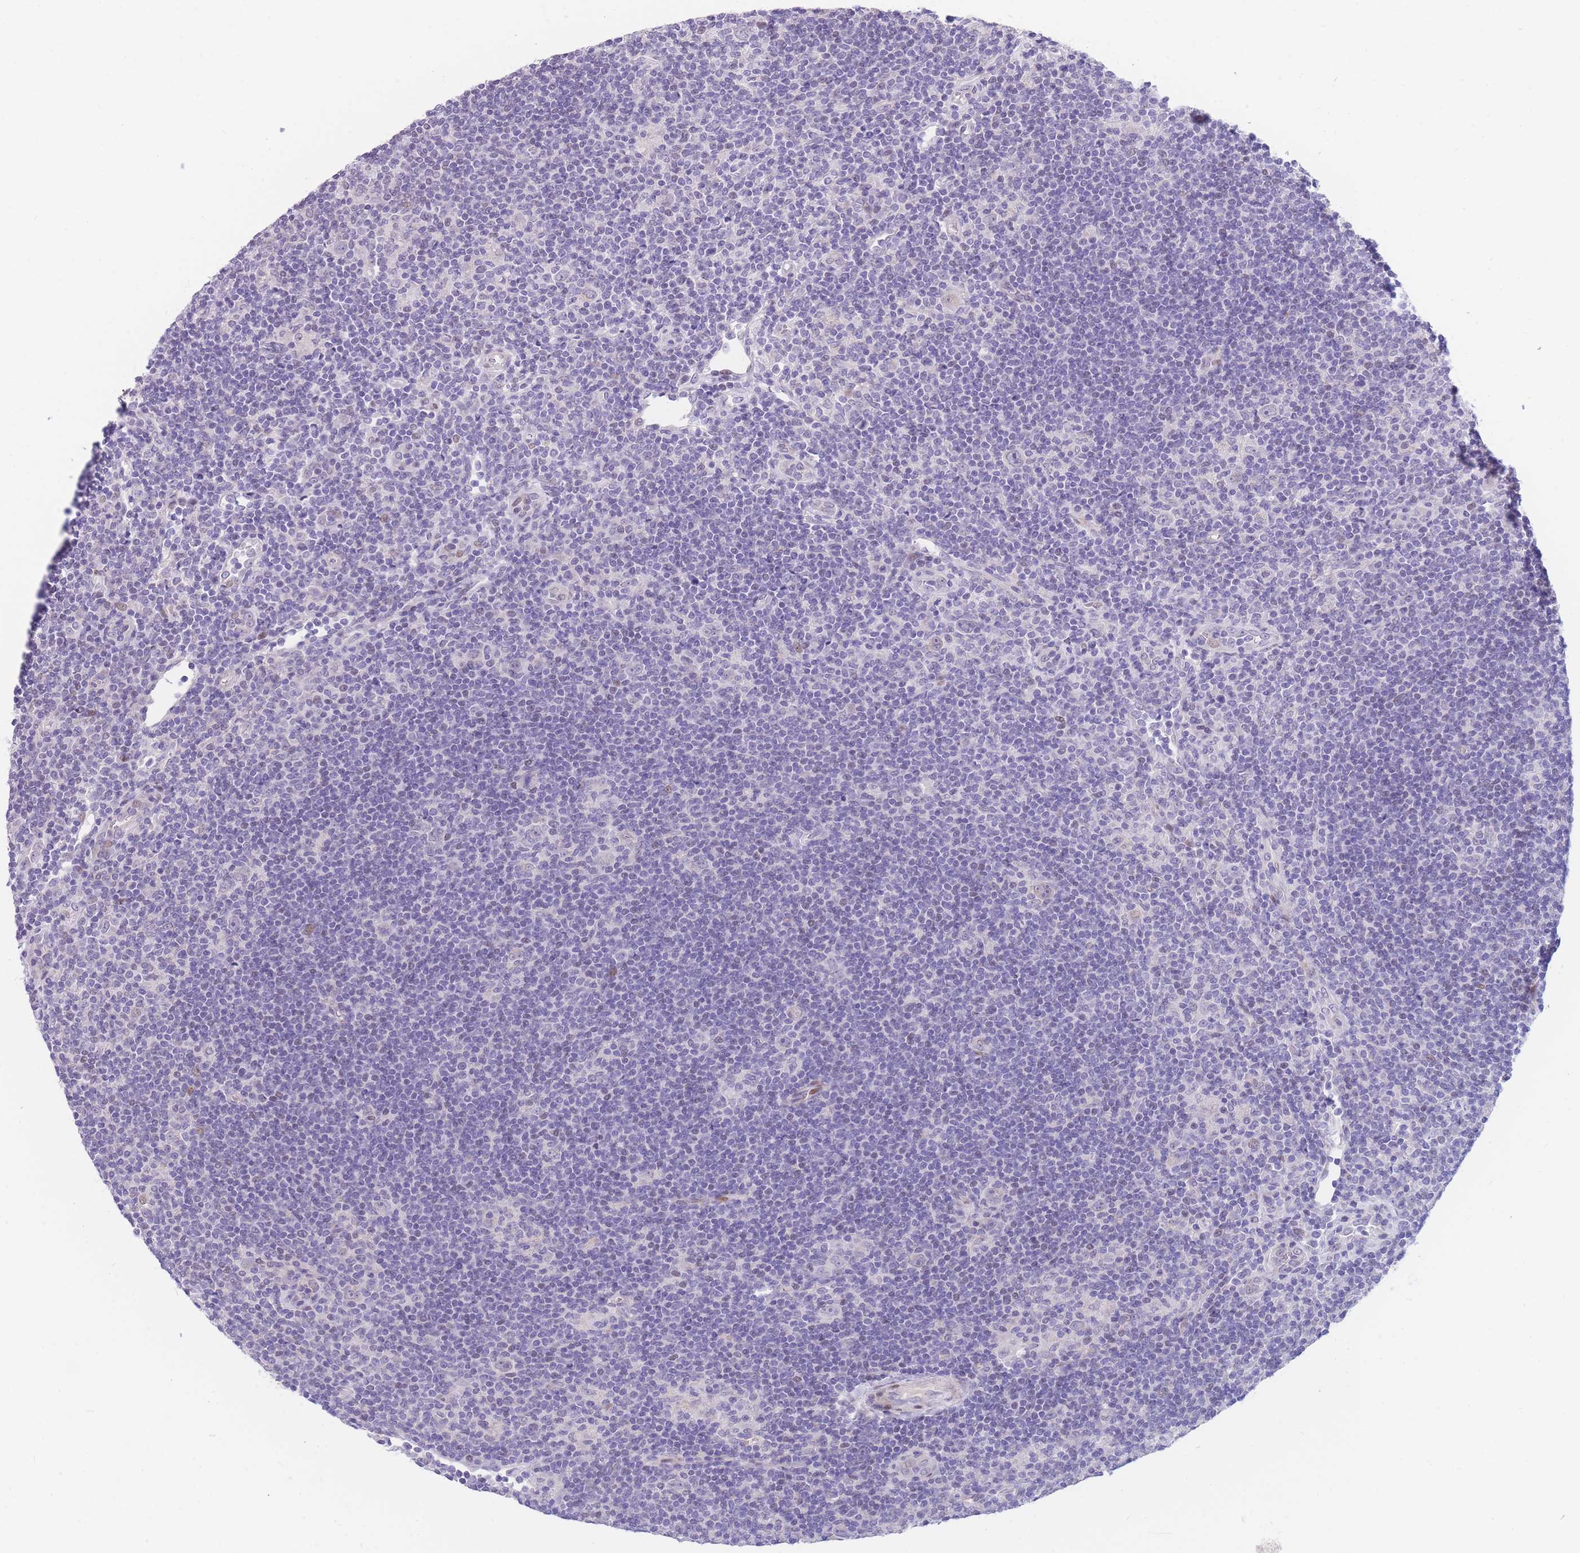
{"staining": {"intensity": "negative", "quantity": "none", "location": "none"}, "tissue": "lymphoma", "cell_type": "Tumor cells", "image_type": "cancer", "snomed": [{"axis": "morphology", "description": "Hodgkin's disease, NOS"}, {"axis": "topography", "description": "Lymph node"}], "caption": "DAB immunohistochemical staining of human Hodgkin's disease demonstrates no significant expression in tumor cells.", "gene": "SHCBP1", "patient": {"sex": "female", "age": 57}}